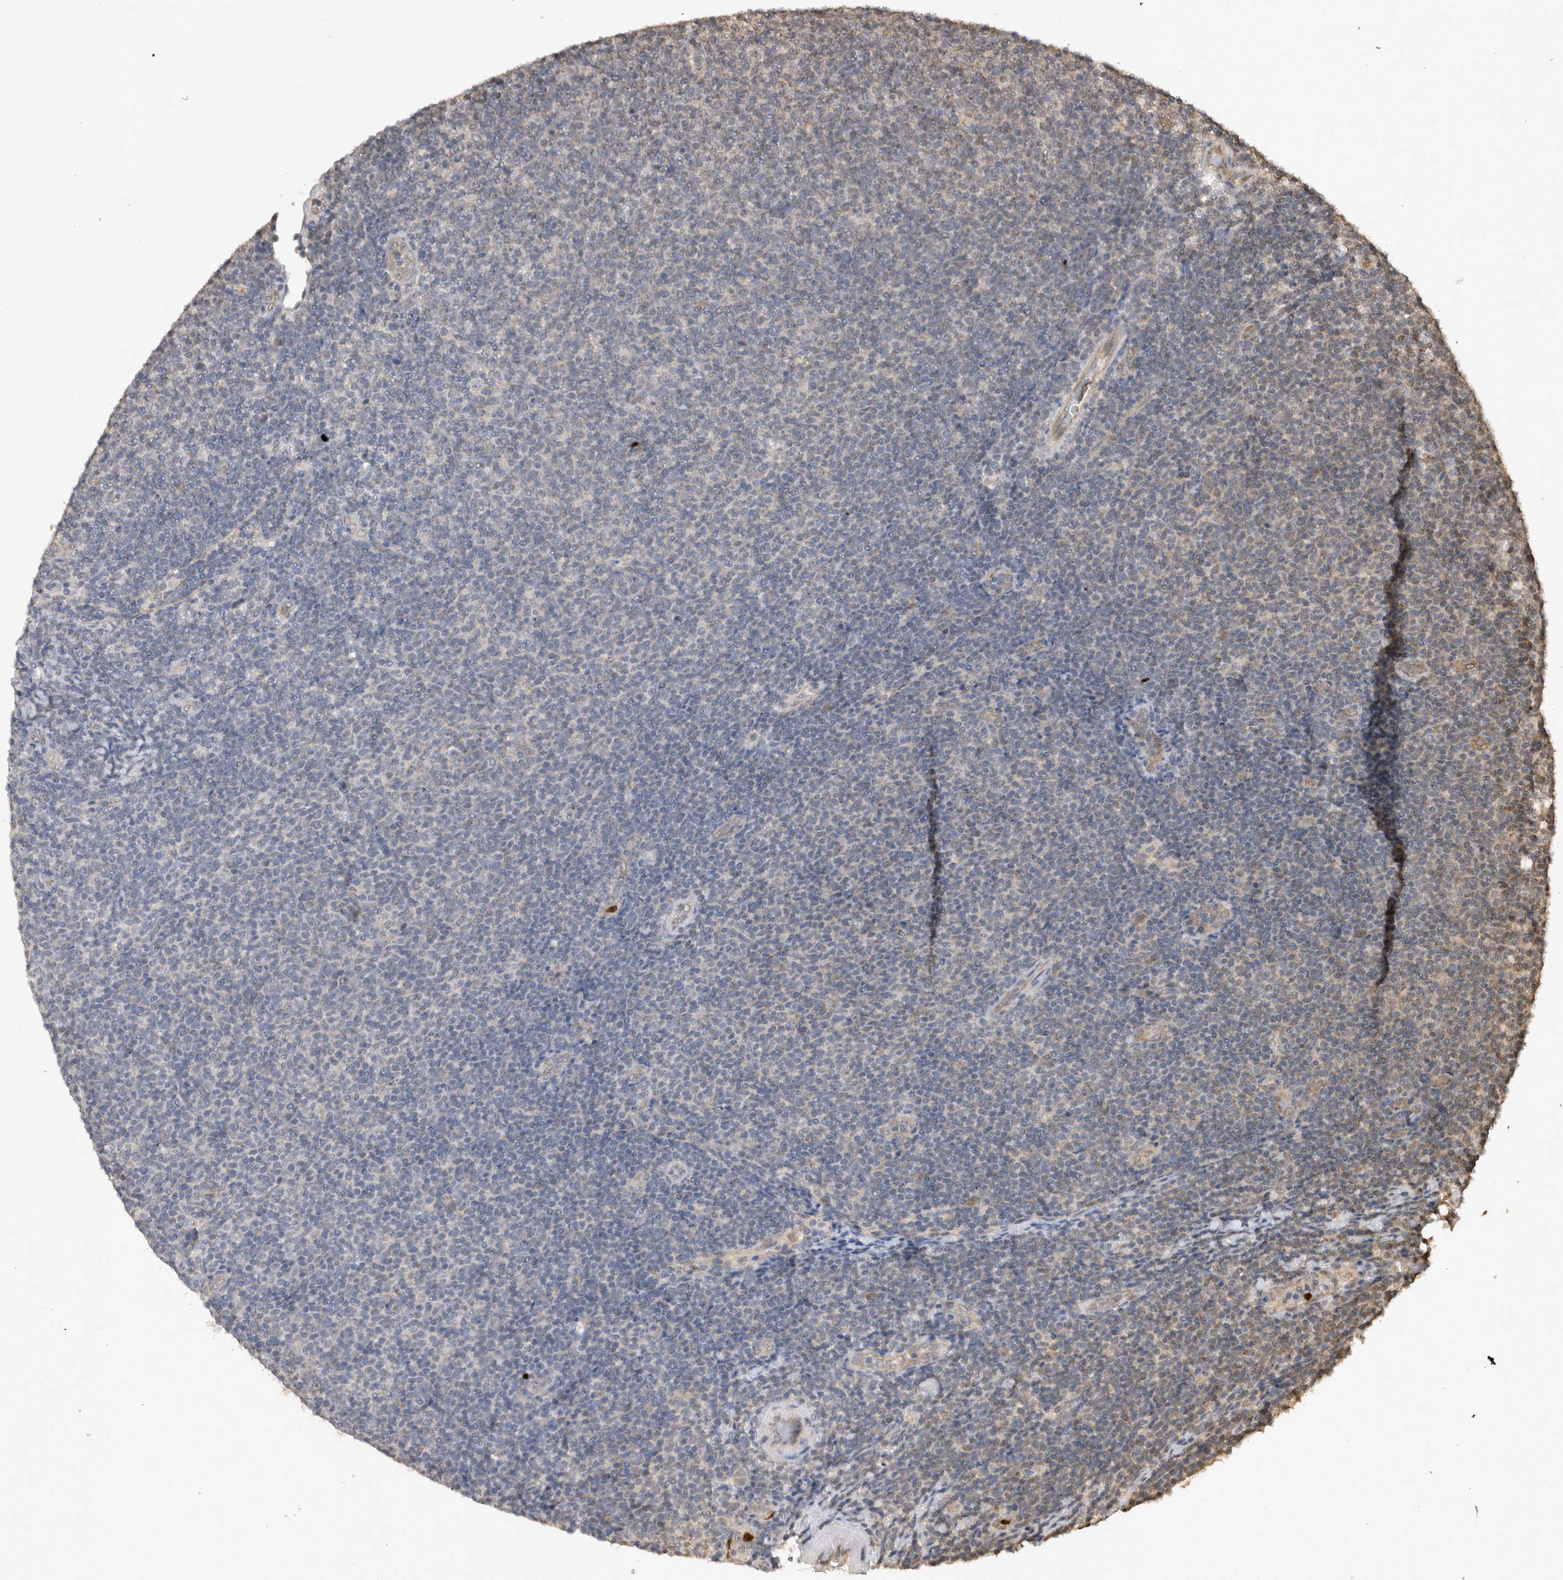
{"staining": {"intensity": "negative", "quantity": "none", "location": "none"}, "tissue": "lymphoma", "cell_type": "Tumor cells", "image_type": "cancer", "snomed": [{"axis": "morphology", "description": "Malignant lymphoma, non-Hodgkin's type, Low grade"}, {"axis": "topography", "description": "Lymph node"}], "caption": "Tumor cells show no significant protein positivity in low-grade malignant lymphoma, non-Hodgkin's type.", "gene": "PAK4", "patient": {"sex": "male", "age": 66}}